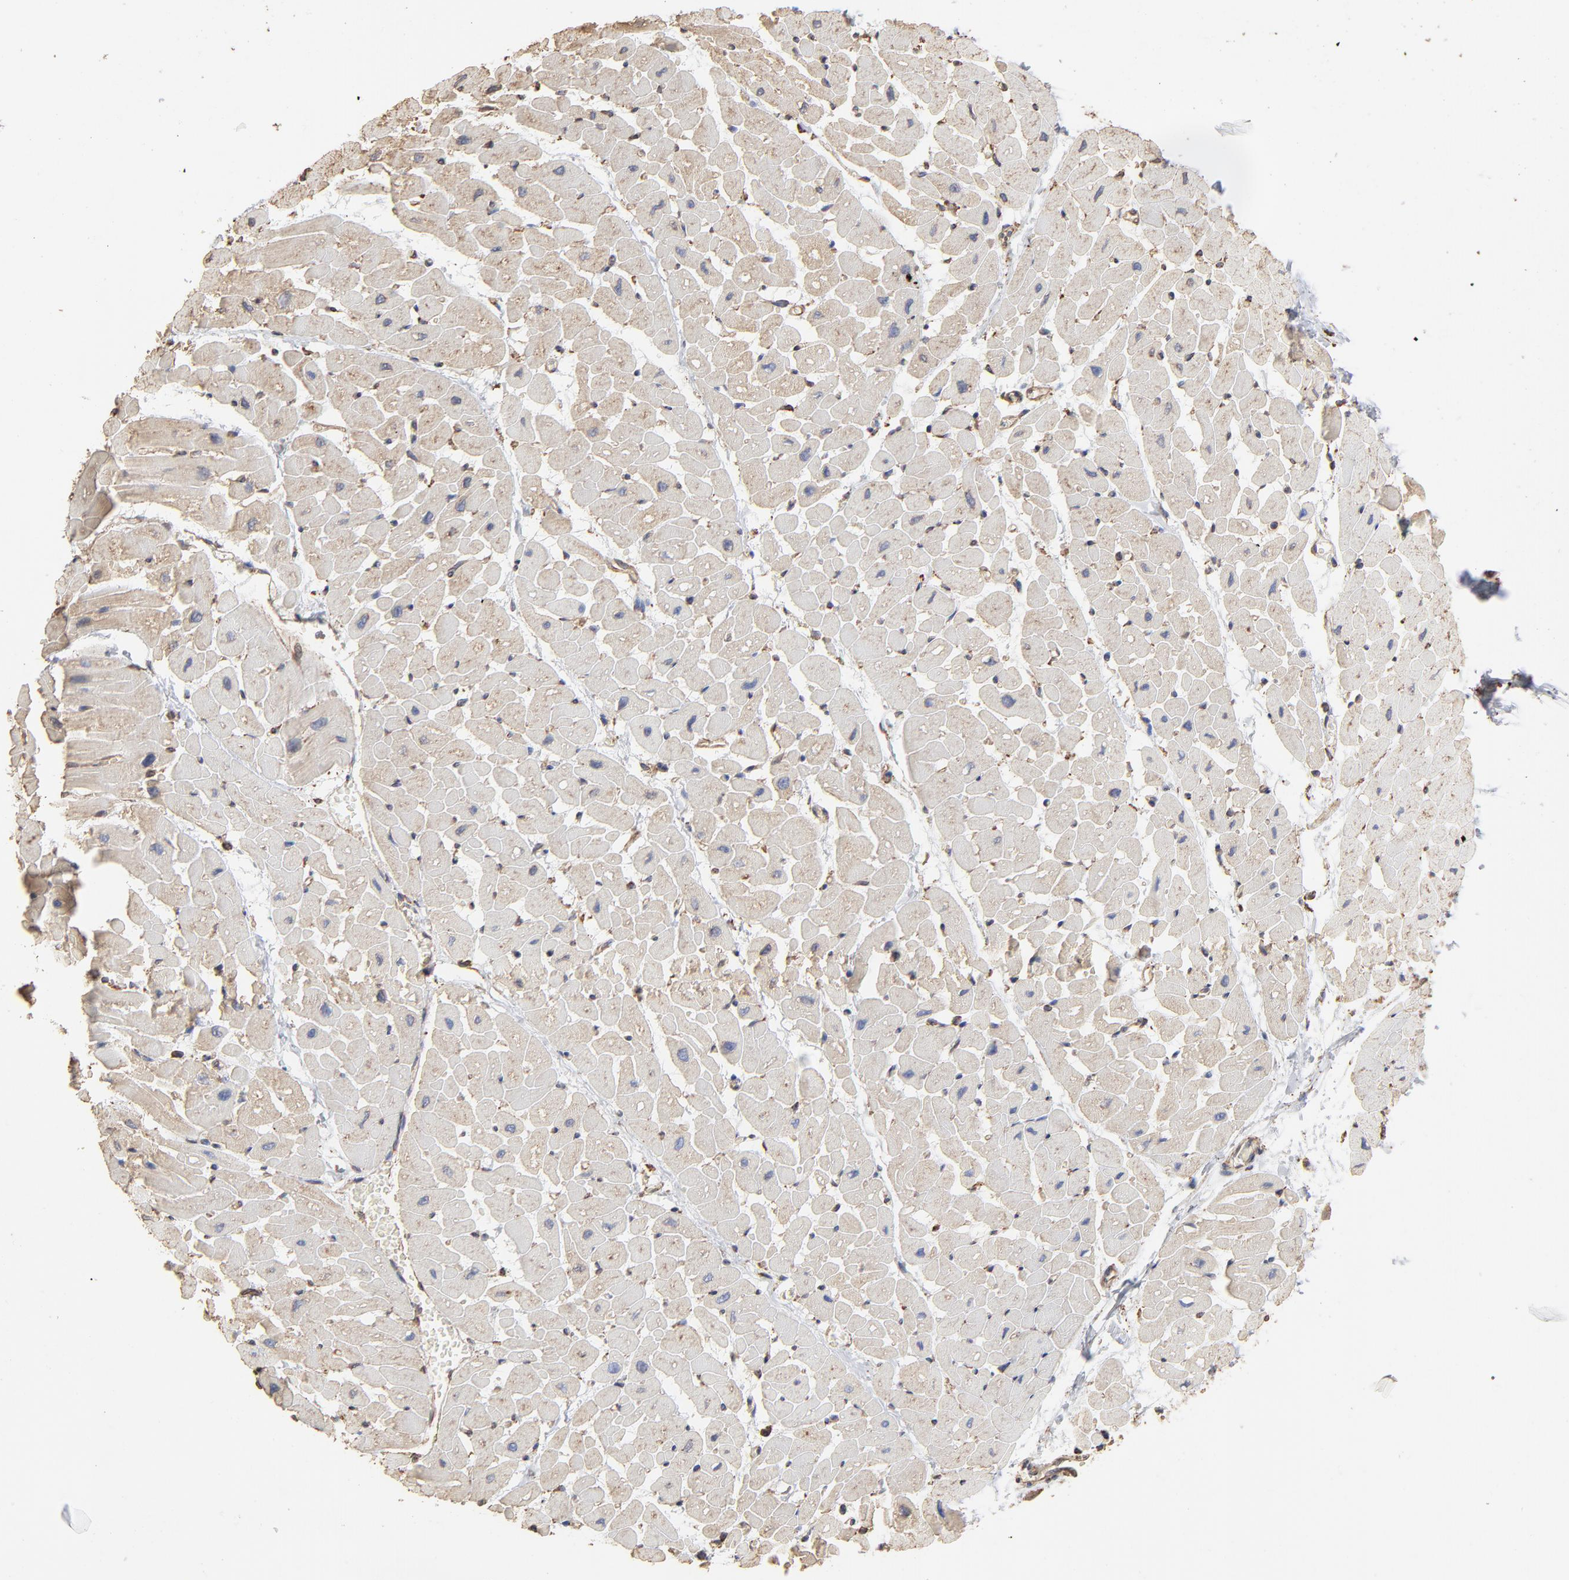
{"staining": {"intensity": "negative", "quantity": "none", "location": "none"}, "tissue": "heart muscle", "cell_type": "Cardiomyocytes", "image_type": "normal", "snomed": [{"axis": "morphology", "description": "Normal tissue, NOS"}, {"axis": "topography", "description": "Heart"}], "caption": "A histopathology image of heart muscle stained for a protein displays no brown staining in cardiomyocytes.", "gene": "PDIA3", "patient": {"sex": "male", "age": 45}}